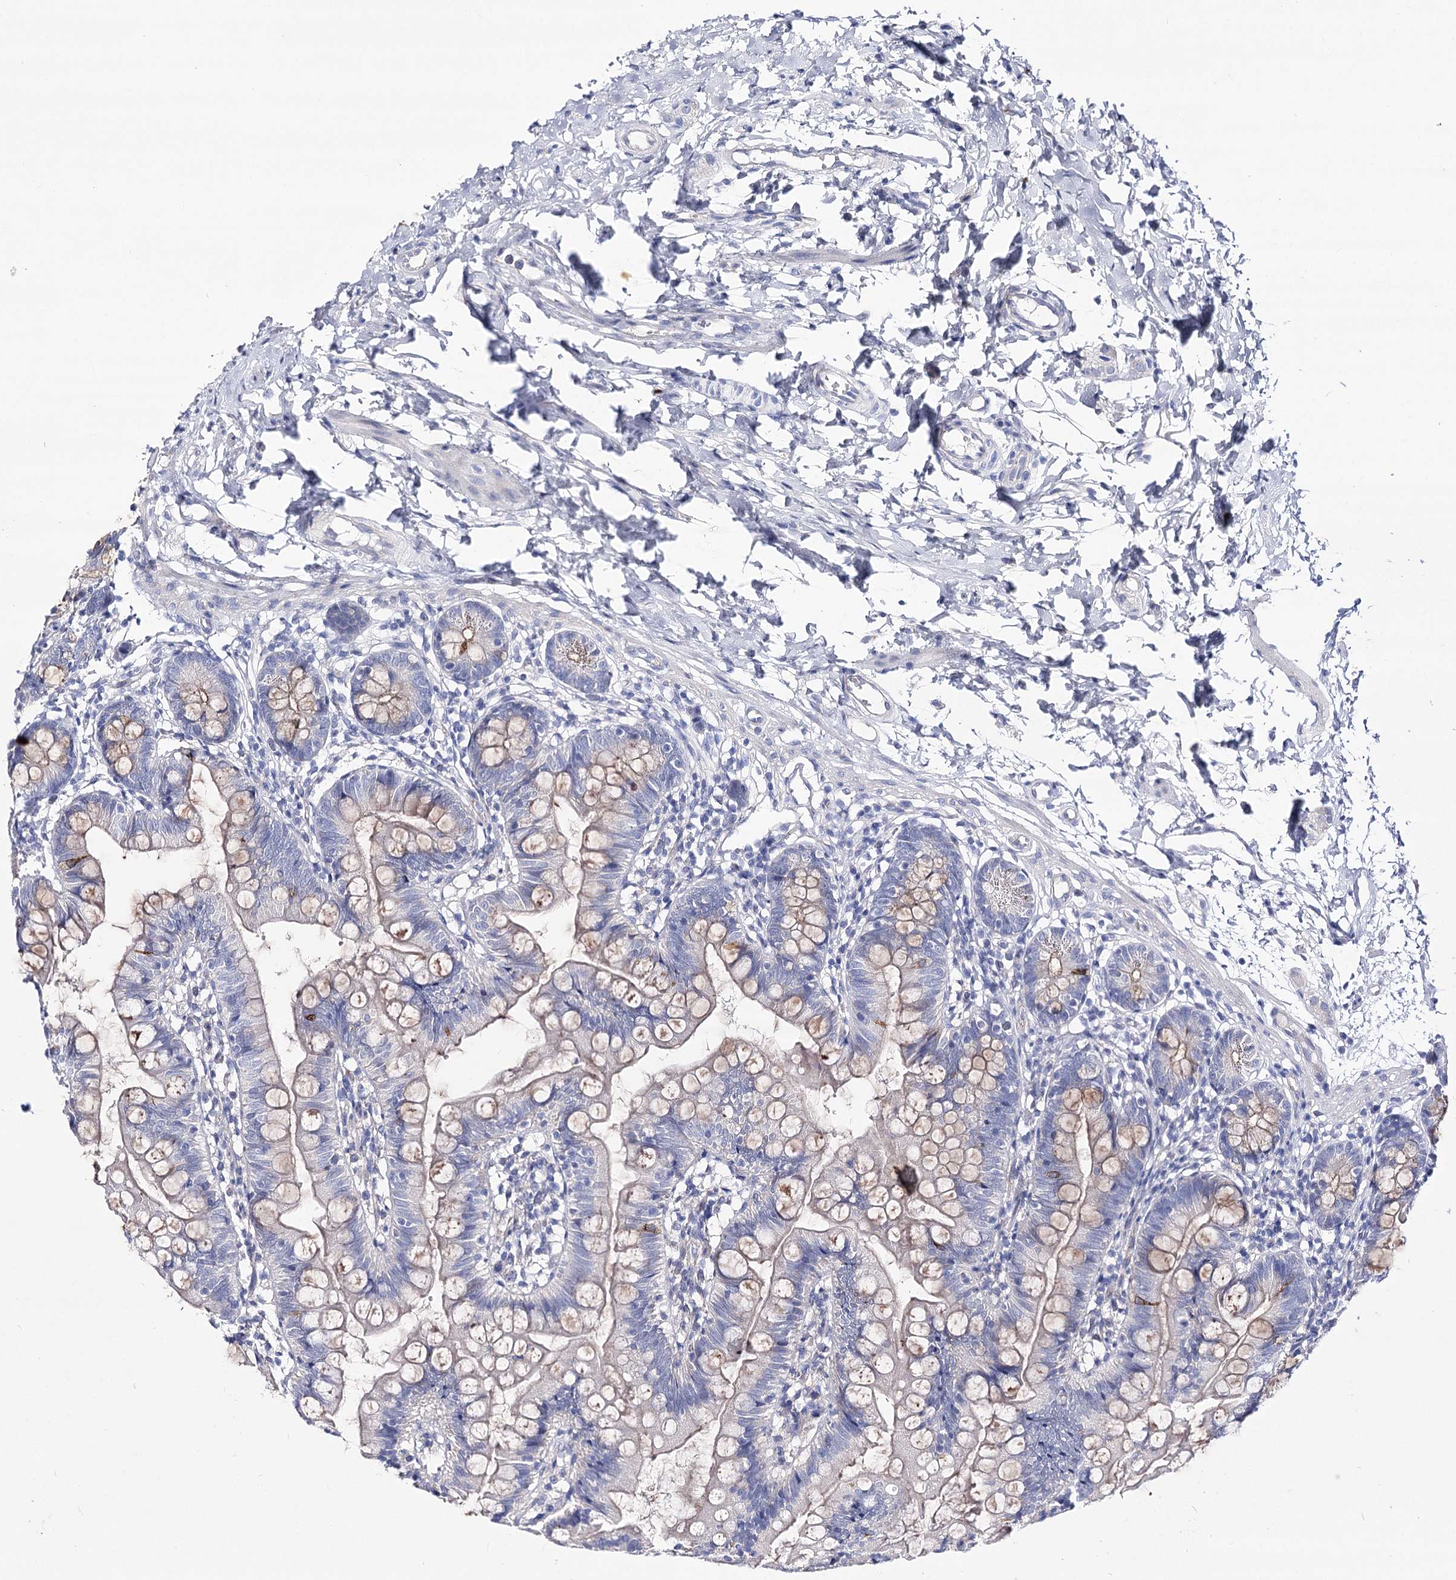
{"staining": {"intensity": "weak", "quantity": "25%-75%", "location": "cytoplasmic/membranous"}, "tissue": "small intestine", "cell_type": "Glandular cells", "image_type": "normal", "snomed": [{"axis": "morphology", "description": "Normal tissue, NOS"}, {"axis": "topography", "description": "Small intestine"}], "caption": "Immunohistochemistry histopathology image of unremarkable small intestine: small intestine stained using immunohistochemistry shows low levels of weak protein expression localized specifically in the cytoplasmic/membranous of glandular cells, appearing as a cytoplasmic/membranous brown color.", "gene": "NRAP", "patient": {"sex": "male", "age": 7}}